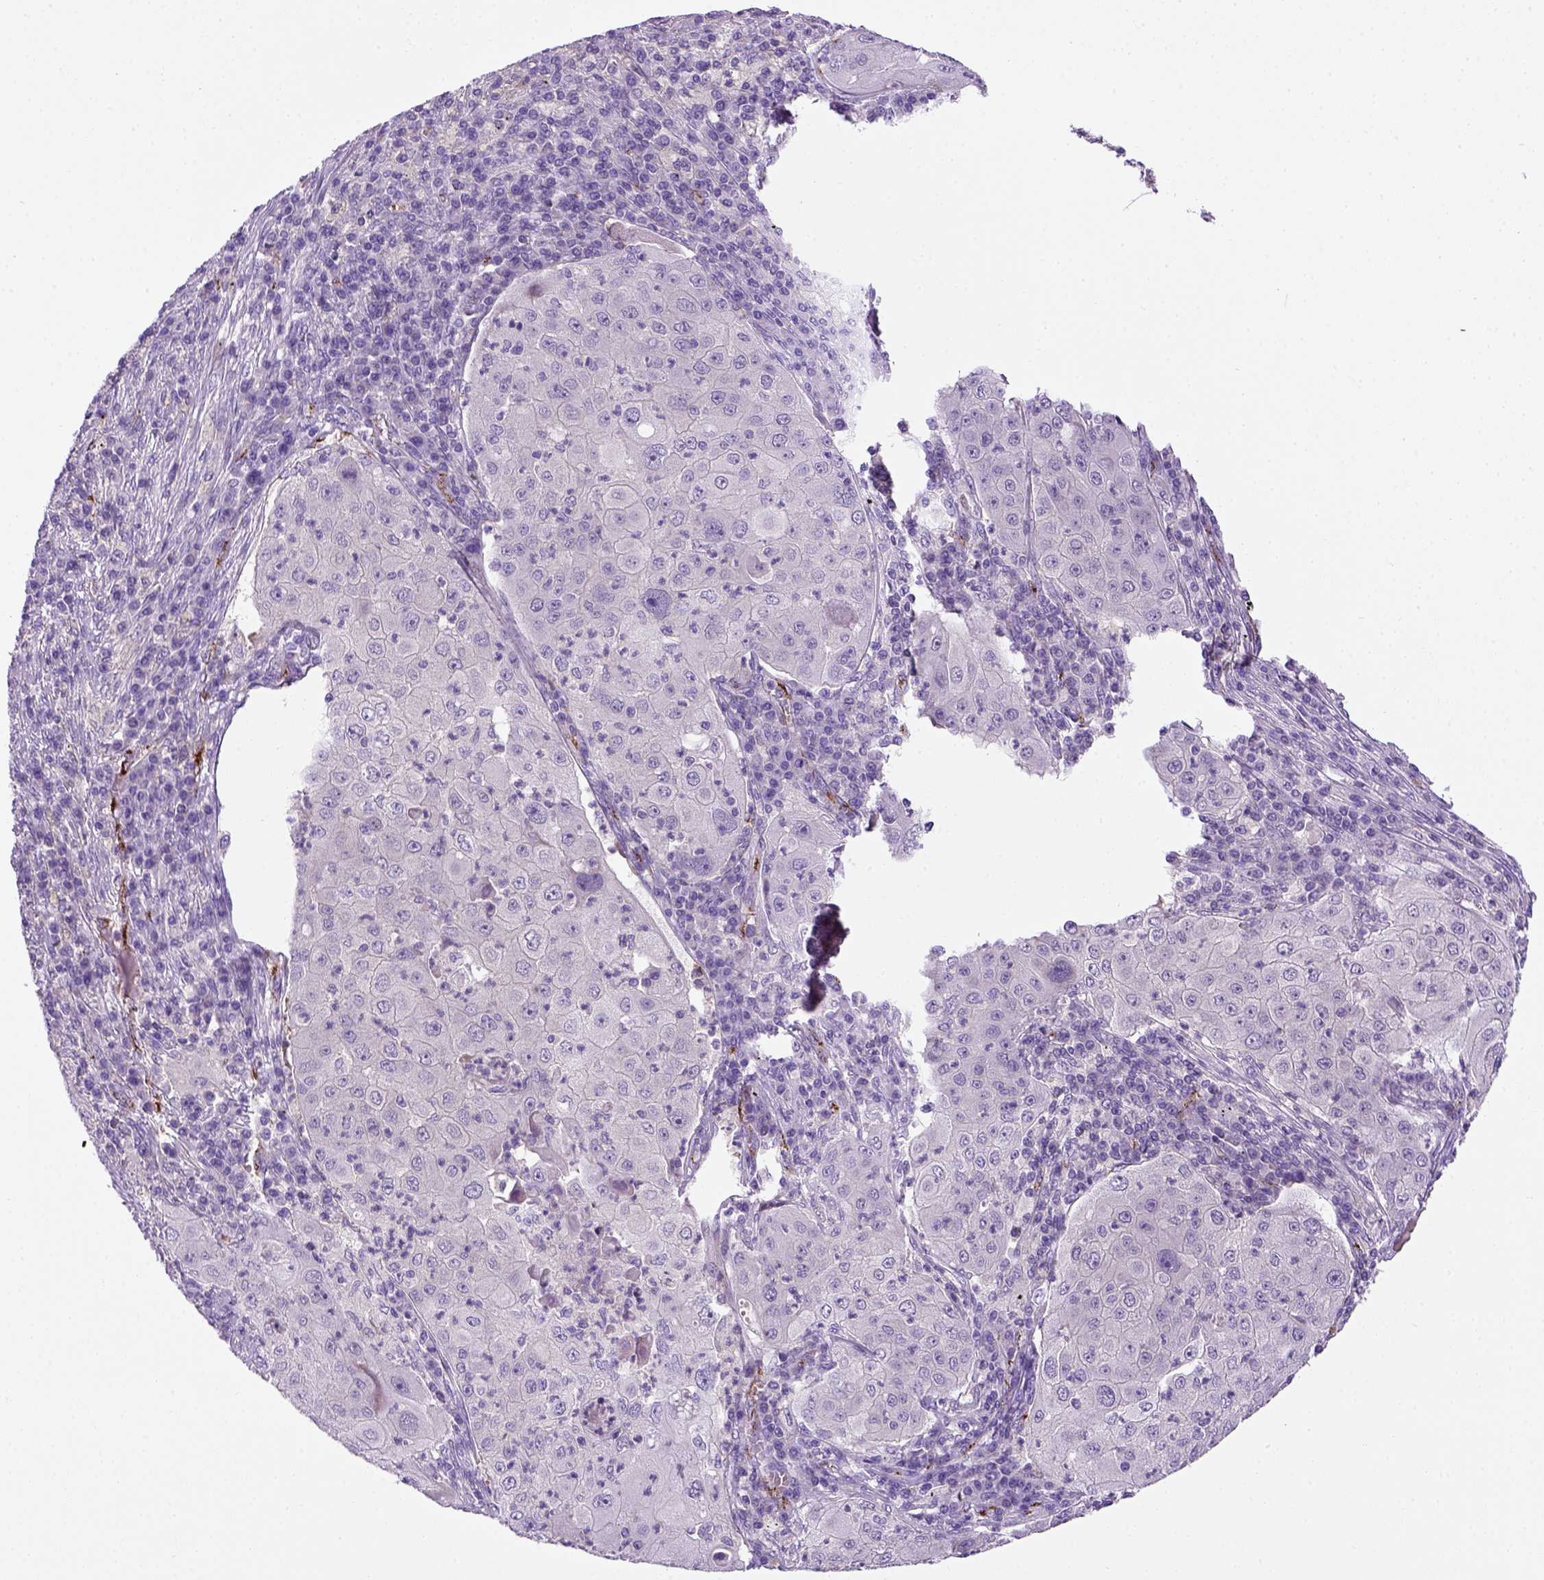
{"staining": {"intensity": "negative", "quantity": "none", "location": "none"}, "tissue": "lung cancer", "cell_type": "Tumor cells", "image_type": "cancer", "snomed": [{"axis": "morphology", "description": "Squamous cell carcinoma, NOS"}, {"axis": "topography", "description": "Lung"}], "caption": "IHC histopathology image of neoplastic tissue: human lung cancer stained with DAB (3,3'-diaminobenzidine) demonstrates no significant protein staining in tumor cells.", "gene": "VWF", "patient": {"sex": "female", "age": 59}}